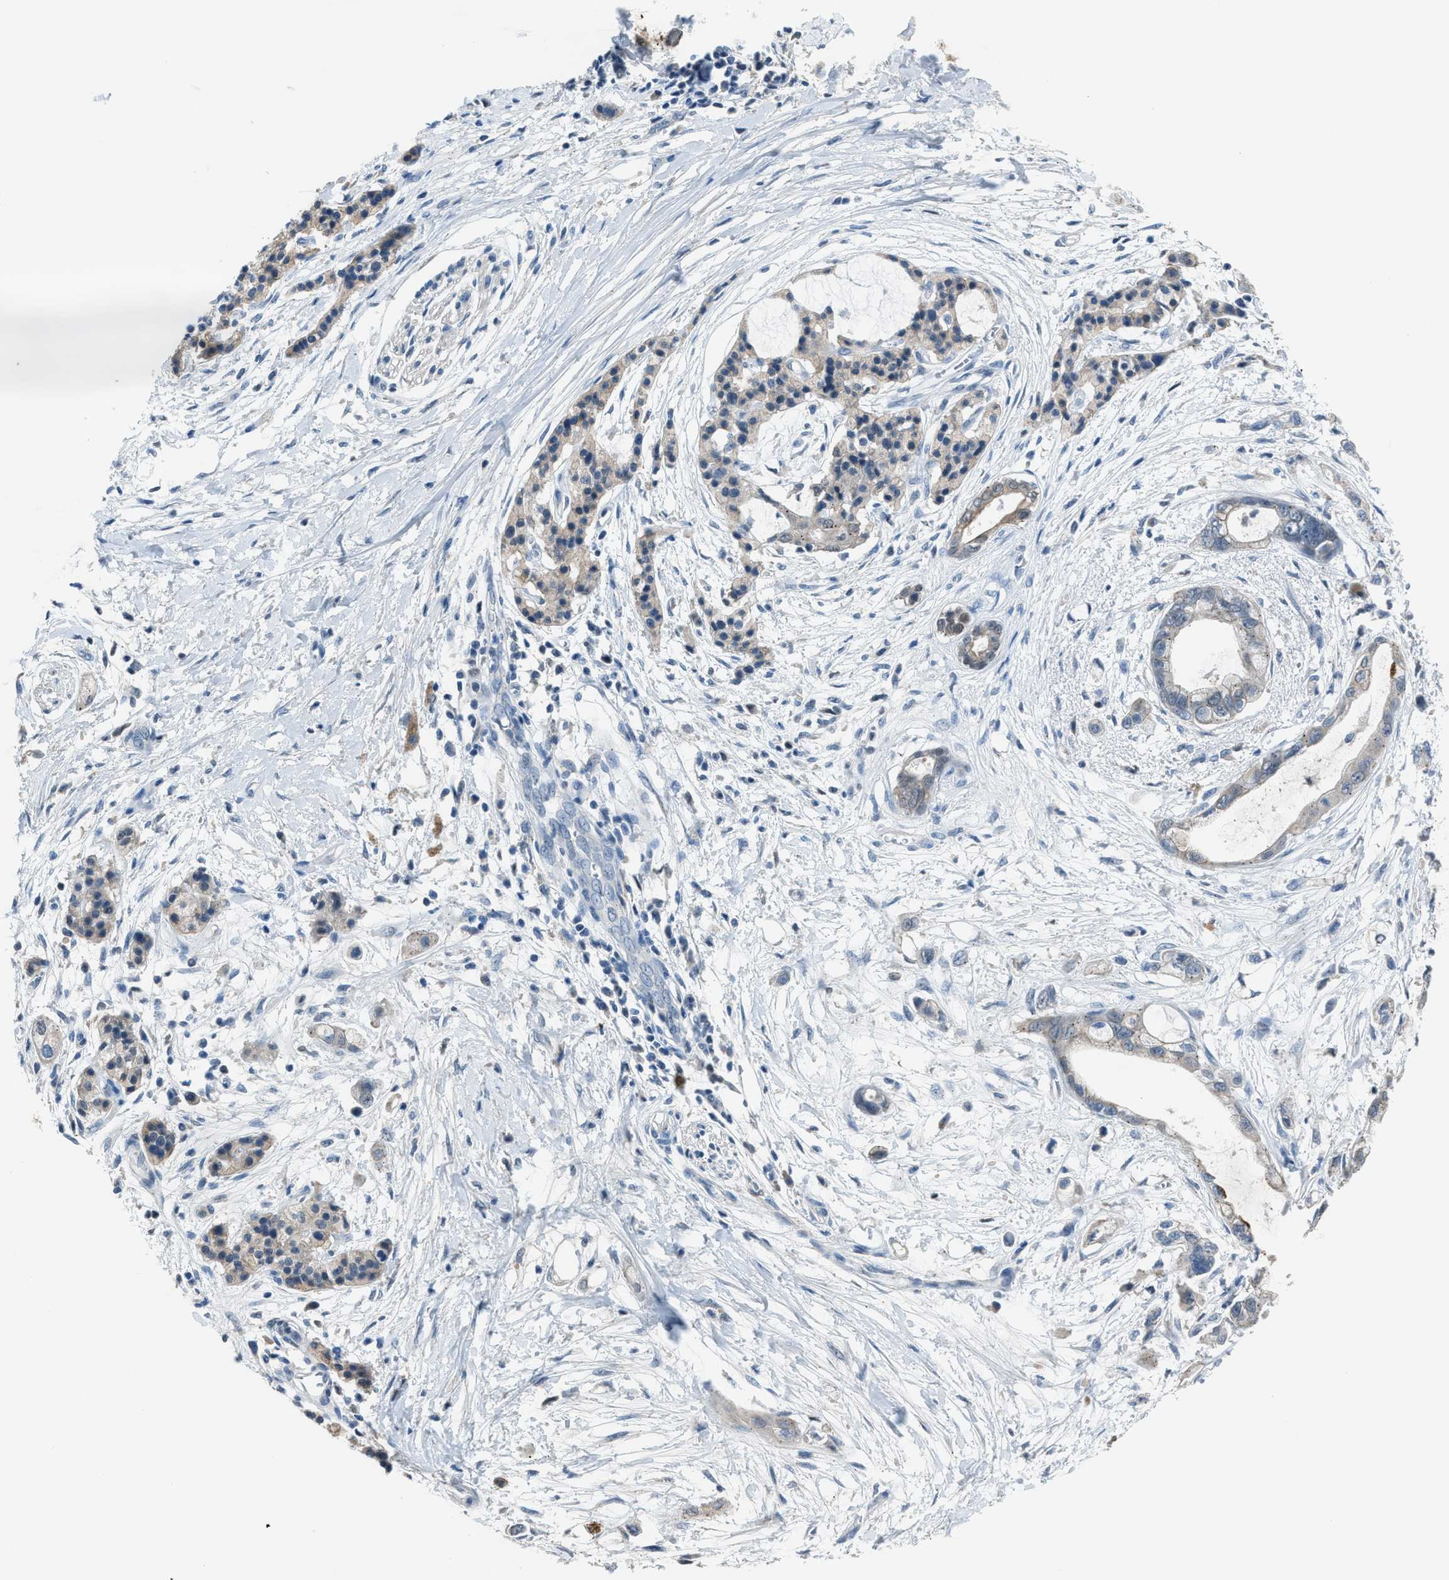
{"staining": {"intensity": "negative", "quantity": "none", "location": "none"}, "tissue": "pancreatic cancer", "cell_type": "Tumor cells", "image_type": "cancer", "snomed": [{"axis": "morphology", "description": "Adenocarcinoma, NOS"}, {"axis": "topography", "description": "Pancreas"}], "caption": "Immunohistochemistry of adenocarcinoma (pancreatic) reveals no staining in tumor cells. (DAB (3,3'-diaminobenzidine) immunohistochemistry with hematoxylin counter stain).", "gene": "DUSP19", "patient": {"sex": "male", "age": 59}}